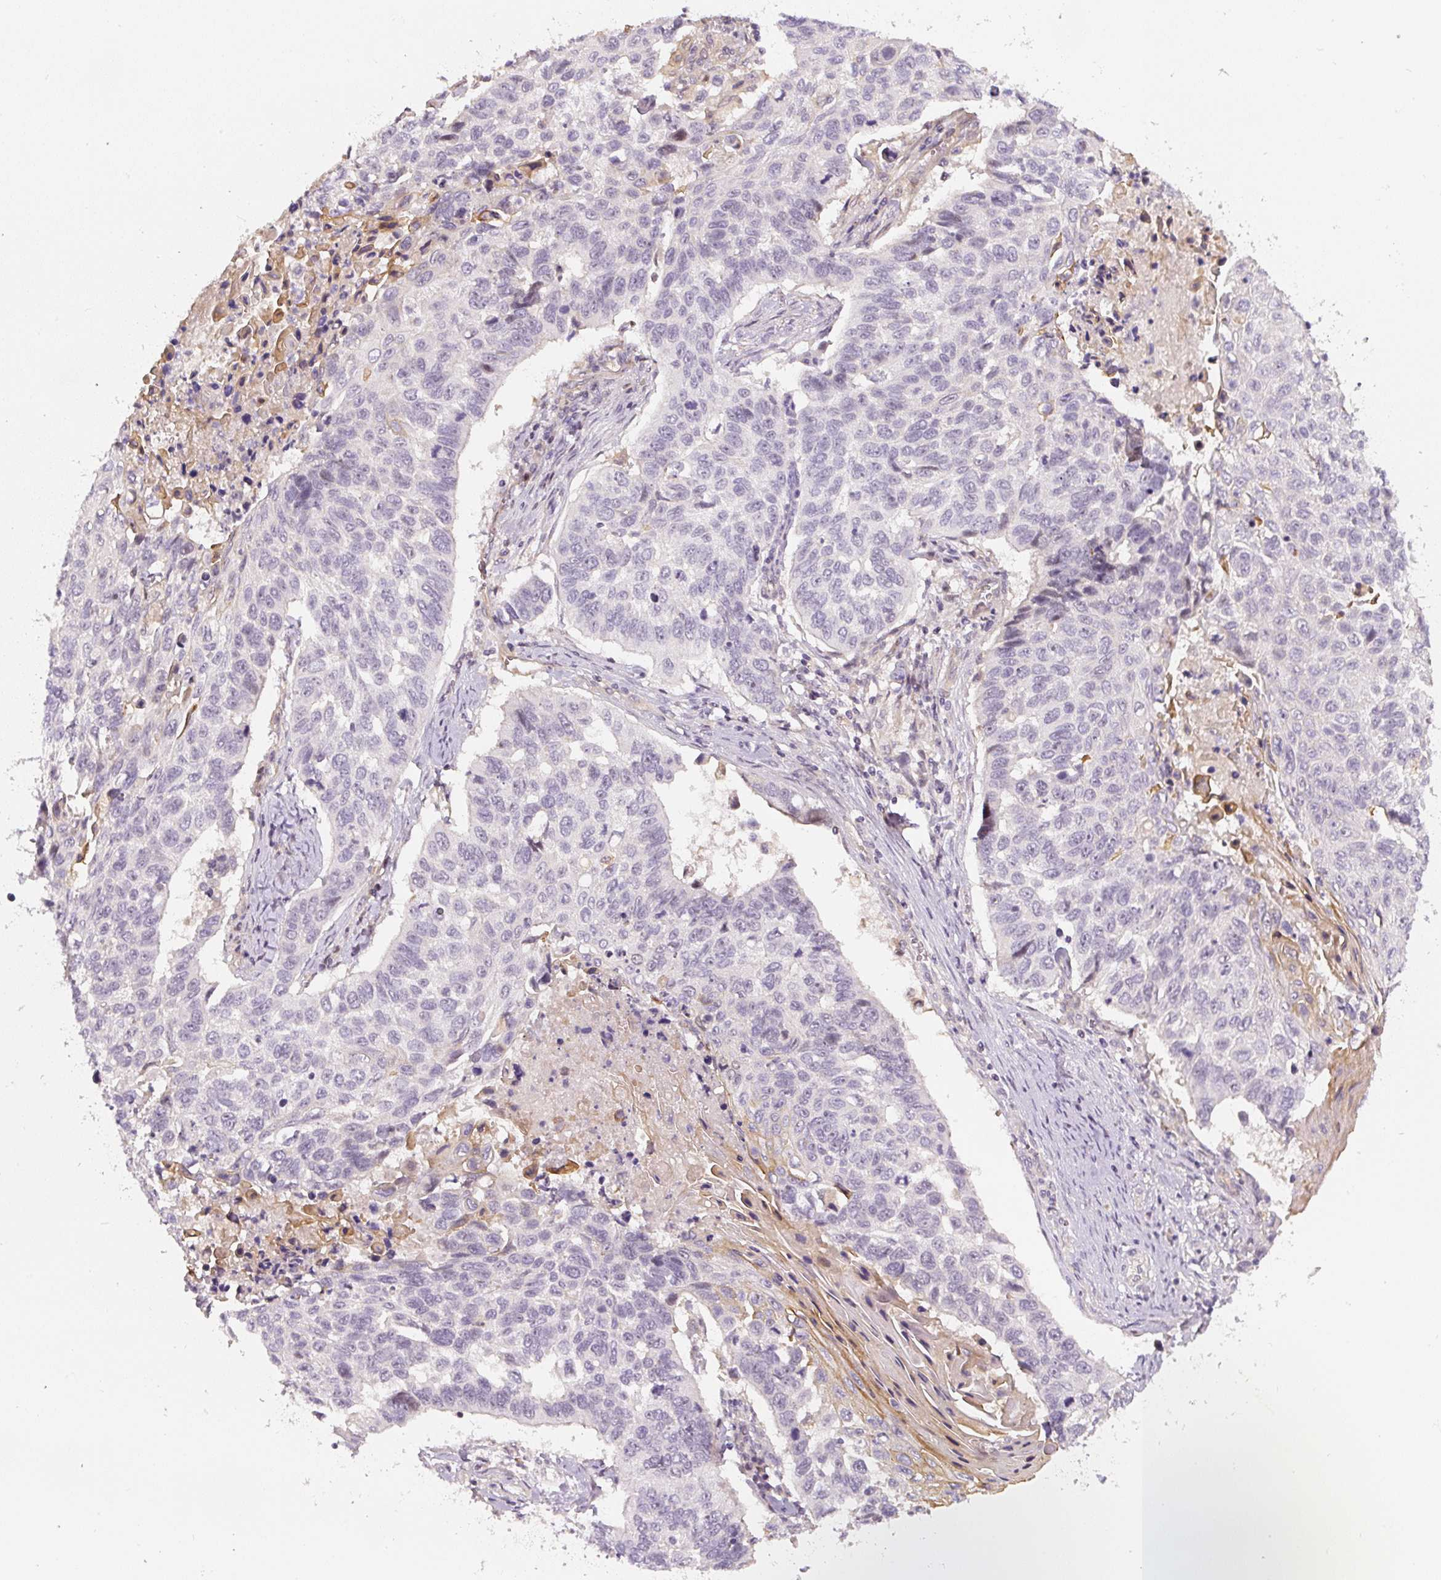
{"staining": {"intensity": "negative", "quantity": "none", "location": "none"}, "tissue": "lung cancer", "cell_type": "Tumor cells", "image_type": "cancer", "snomed": [{"axis": "morphology", "description": "Squamous cell carcinoma, NOS"}, {"axis": "topography", "description": "Lung"}], "caption": "Immunohistochemistry of squamous cell carcinoma (lung) displays no positivity in tumor cells.", "gene": "PWWP3B", "patient": {"sex": "male", "age": 62}}